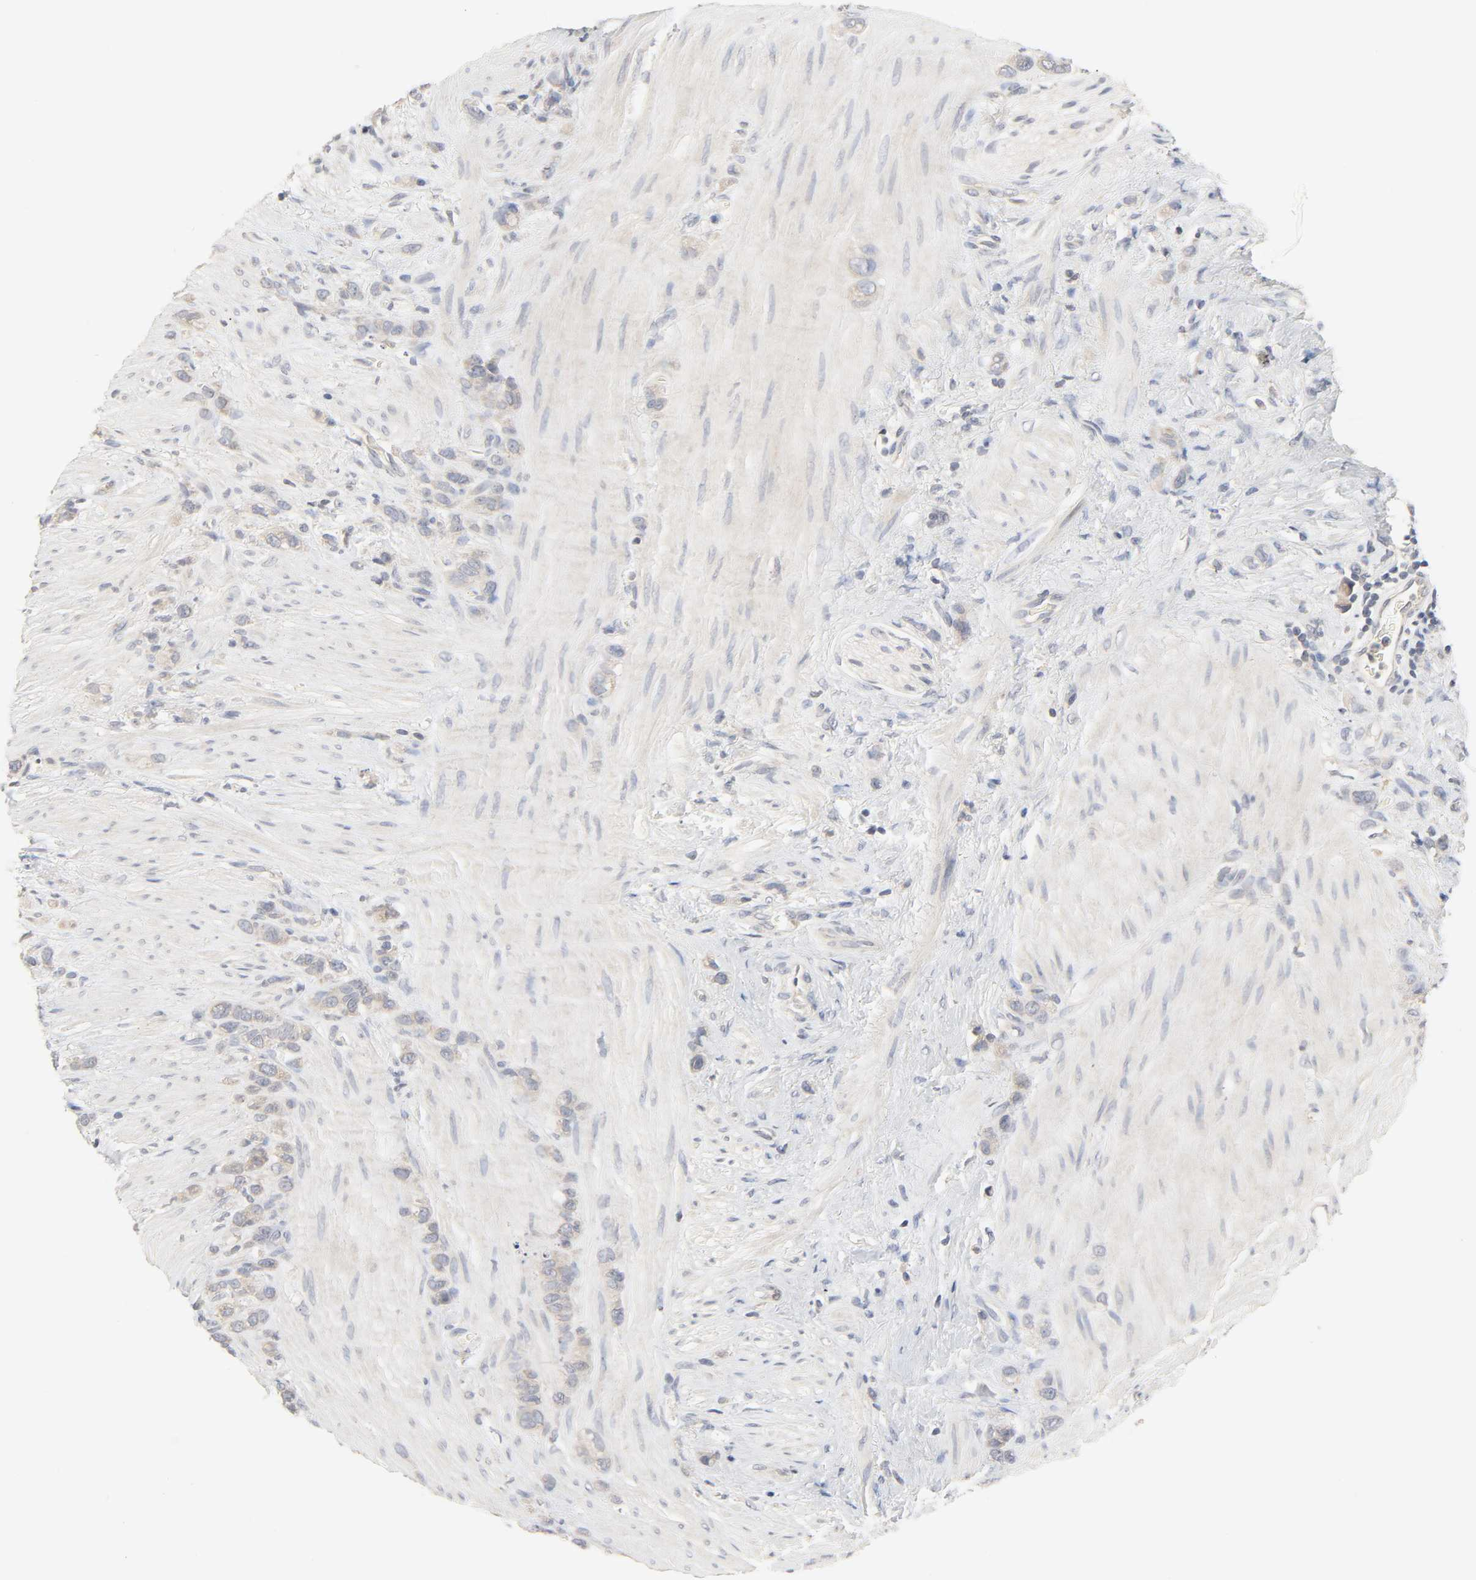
{"staining": {"intensity": "weak", "quantity": "25%-75%", "location": "cytoplasmic/membranous"}, "tissue": "stomach cancer", "cell_type": "Tumor cells", "image_type": "cancer", "snomed": [{"axis": "morphology", "description": "Normal tissue, NOS"}, {"axis": "morphology", "description": "Adenocarcinoma, NOS"}, {"axis": "morphology", "description": "Adenocarcinoma, High grade"}, {"axis": "topography", "description": "Stomach, upper"}, {"axis": "topography", "description": "Stomach"}], "caption": "A photomicrograph showing weak cytoplasmic/membranous expression in approximately 25%-75% of tumor cells in stomach adenocarcinoma, as visualized by brown immunohistochemical staining.", "gene": "CLEC4E", "patient": {"sex": "female", "age": 65}}